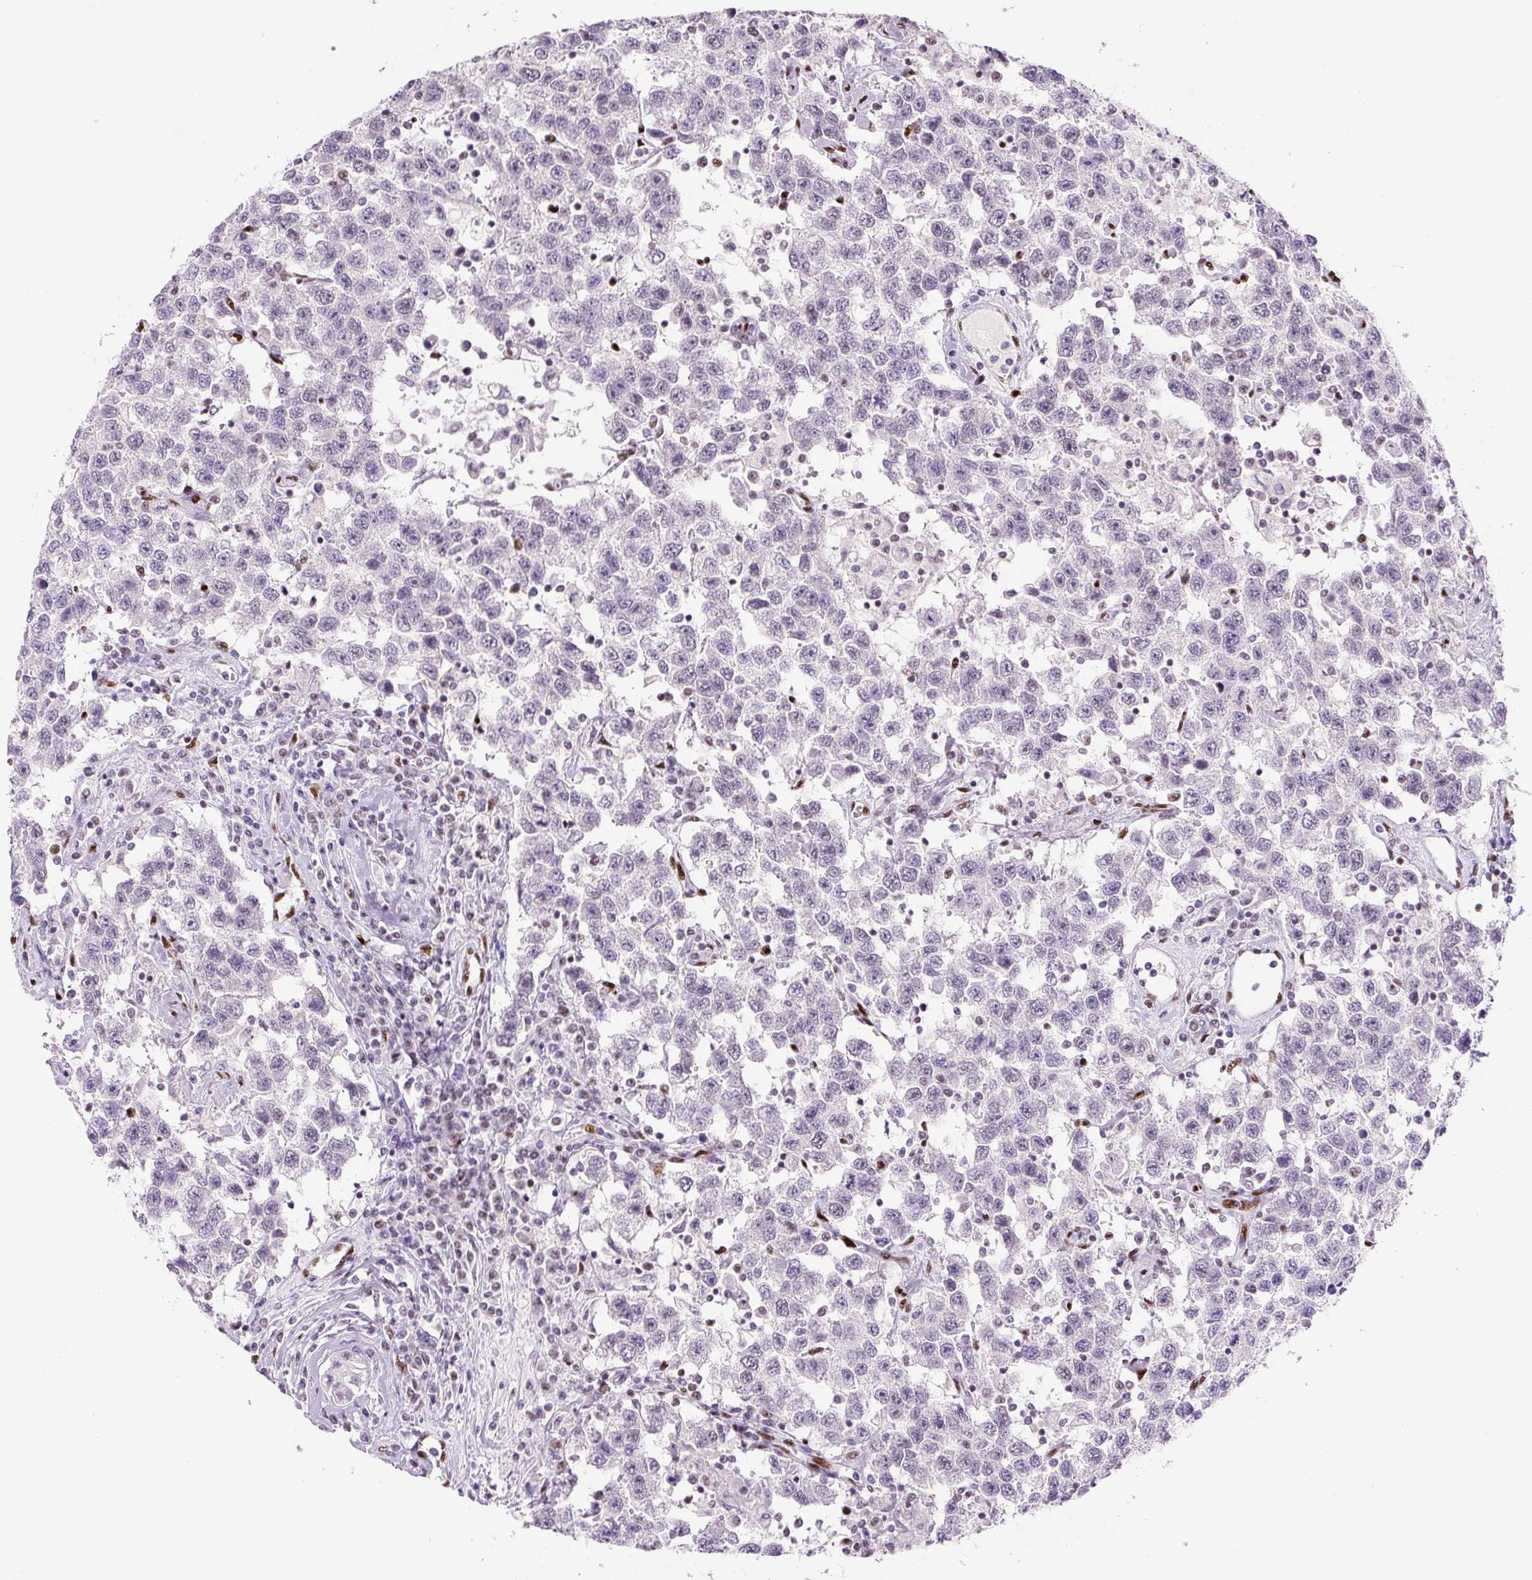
{"staining": {"intensity": "moderate", "quantity": "<25%", "location": "nuclear"}, "tissue": "testis cancer", "cell_type": "Tumor cells", "image_type": "cancer", "snomed": [{"axis": "morphology", "description": "Seminoma, NOS"}, {"axis": "topography", "description": "Testis"}], "caption": "Testis seminoma tissue exhibits moderate nuclear staining in approximately <25% of tumor cells", "gene": "ZEB1", "patient": {"sex": "male", "age": 41}}